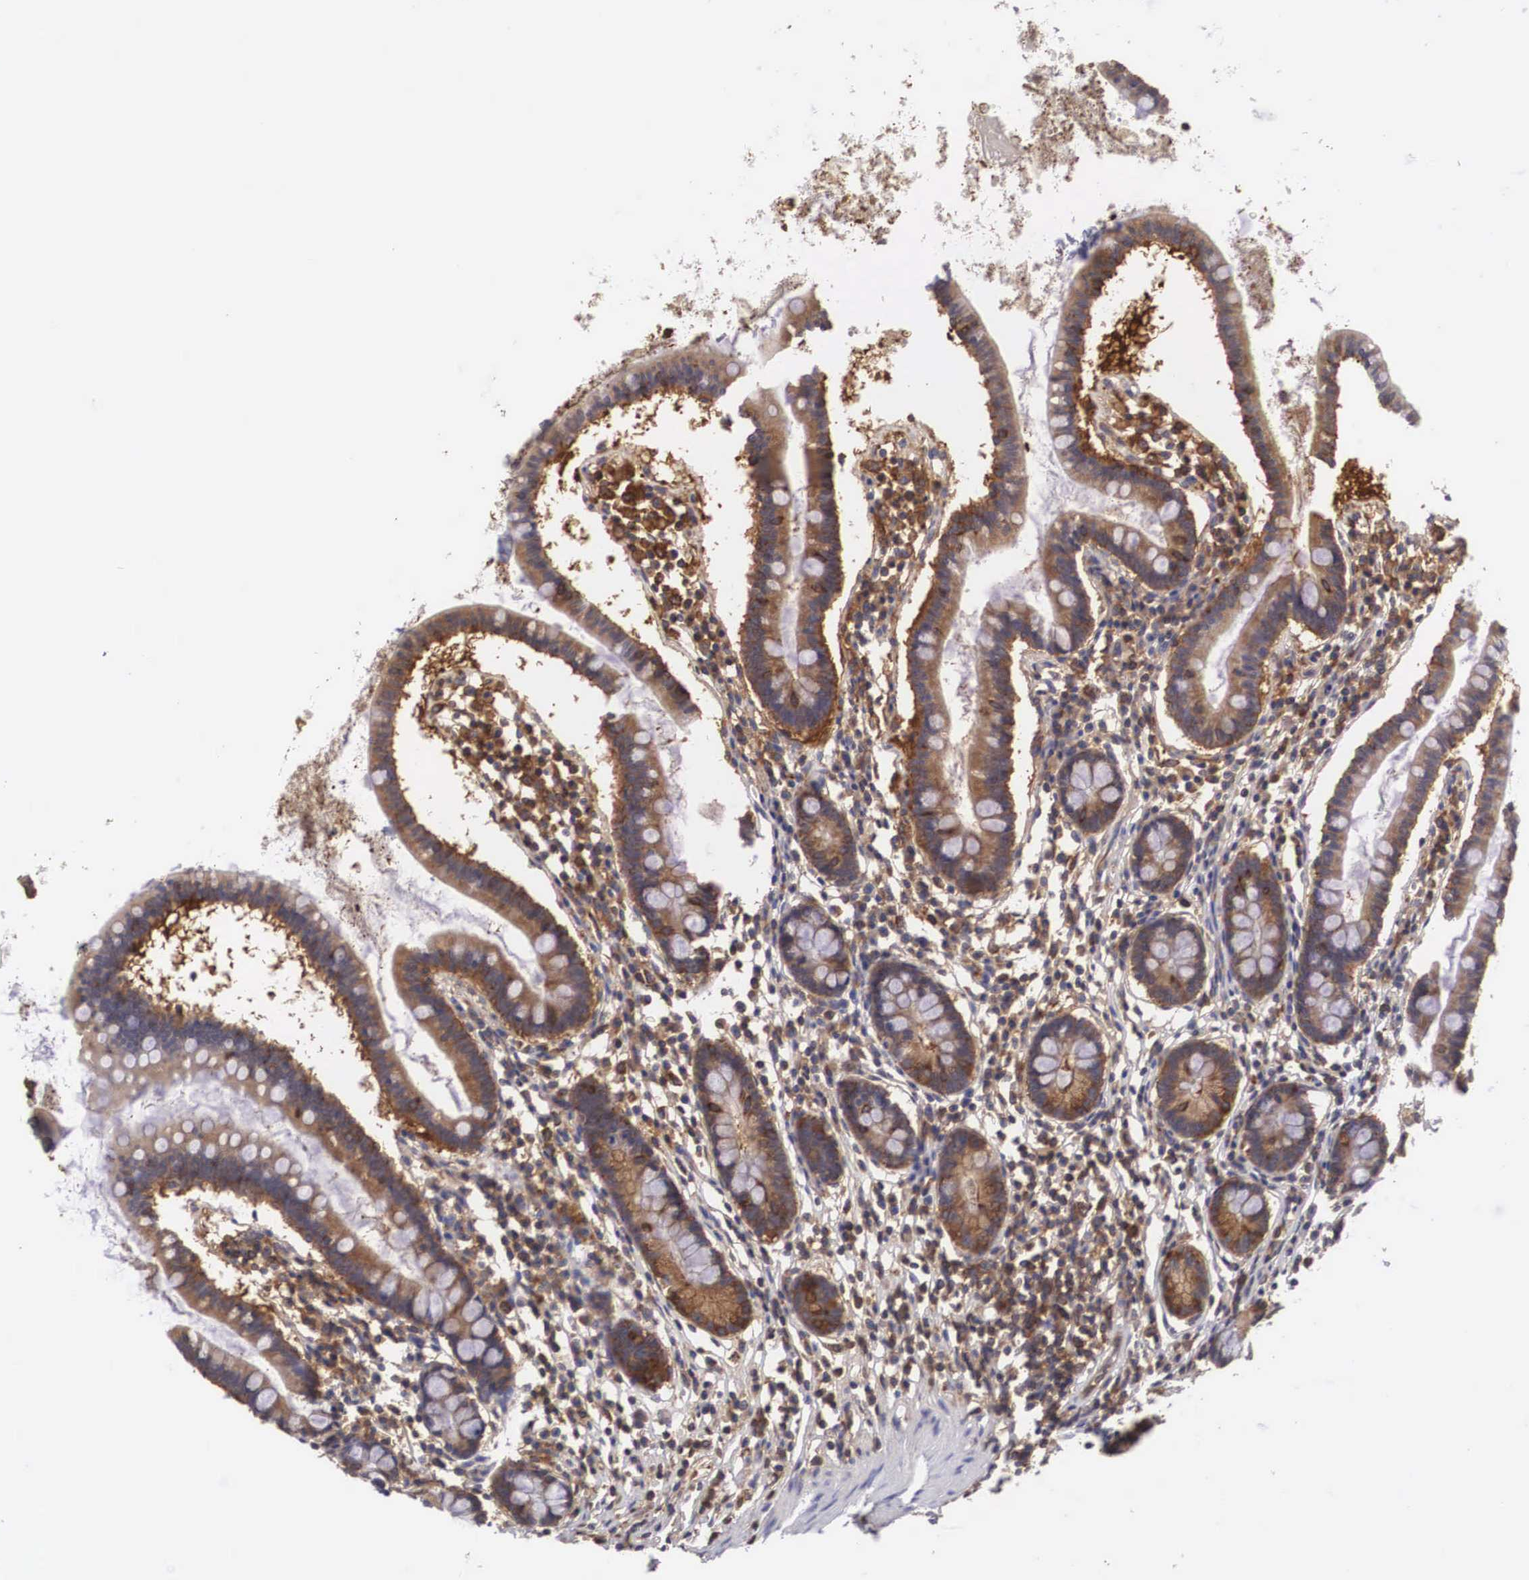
{"staining": {"intensity": "moderate", "quantity": ">75%", "location": "cytoplasmic/membranous"}, "tissue": "small intestine", "cell_type": "Glandular cells", "image_type": "normal", "snomed": [{"axis": "morphology", "description": "Normal tissue, NOS"}, {"axis": "topography", "description": "Small intestine"}], "caption": "Moderate cytoplasmic/membranous positivity is appreciated in approximately >75% of glandular cells in benign small intestine. (Brightfield microscopy of DAB IHC at high magnification).", "gene": "GRIPAP1", "patient": {"sex": "female", "age": 37}}